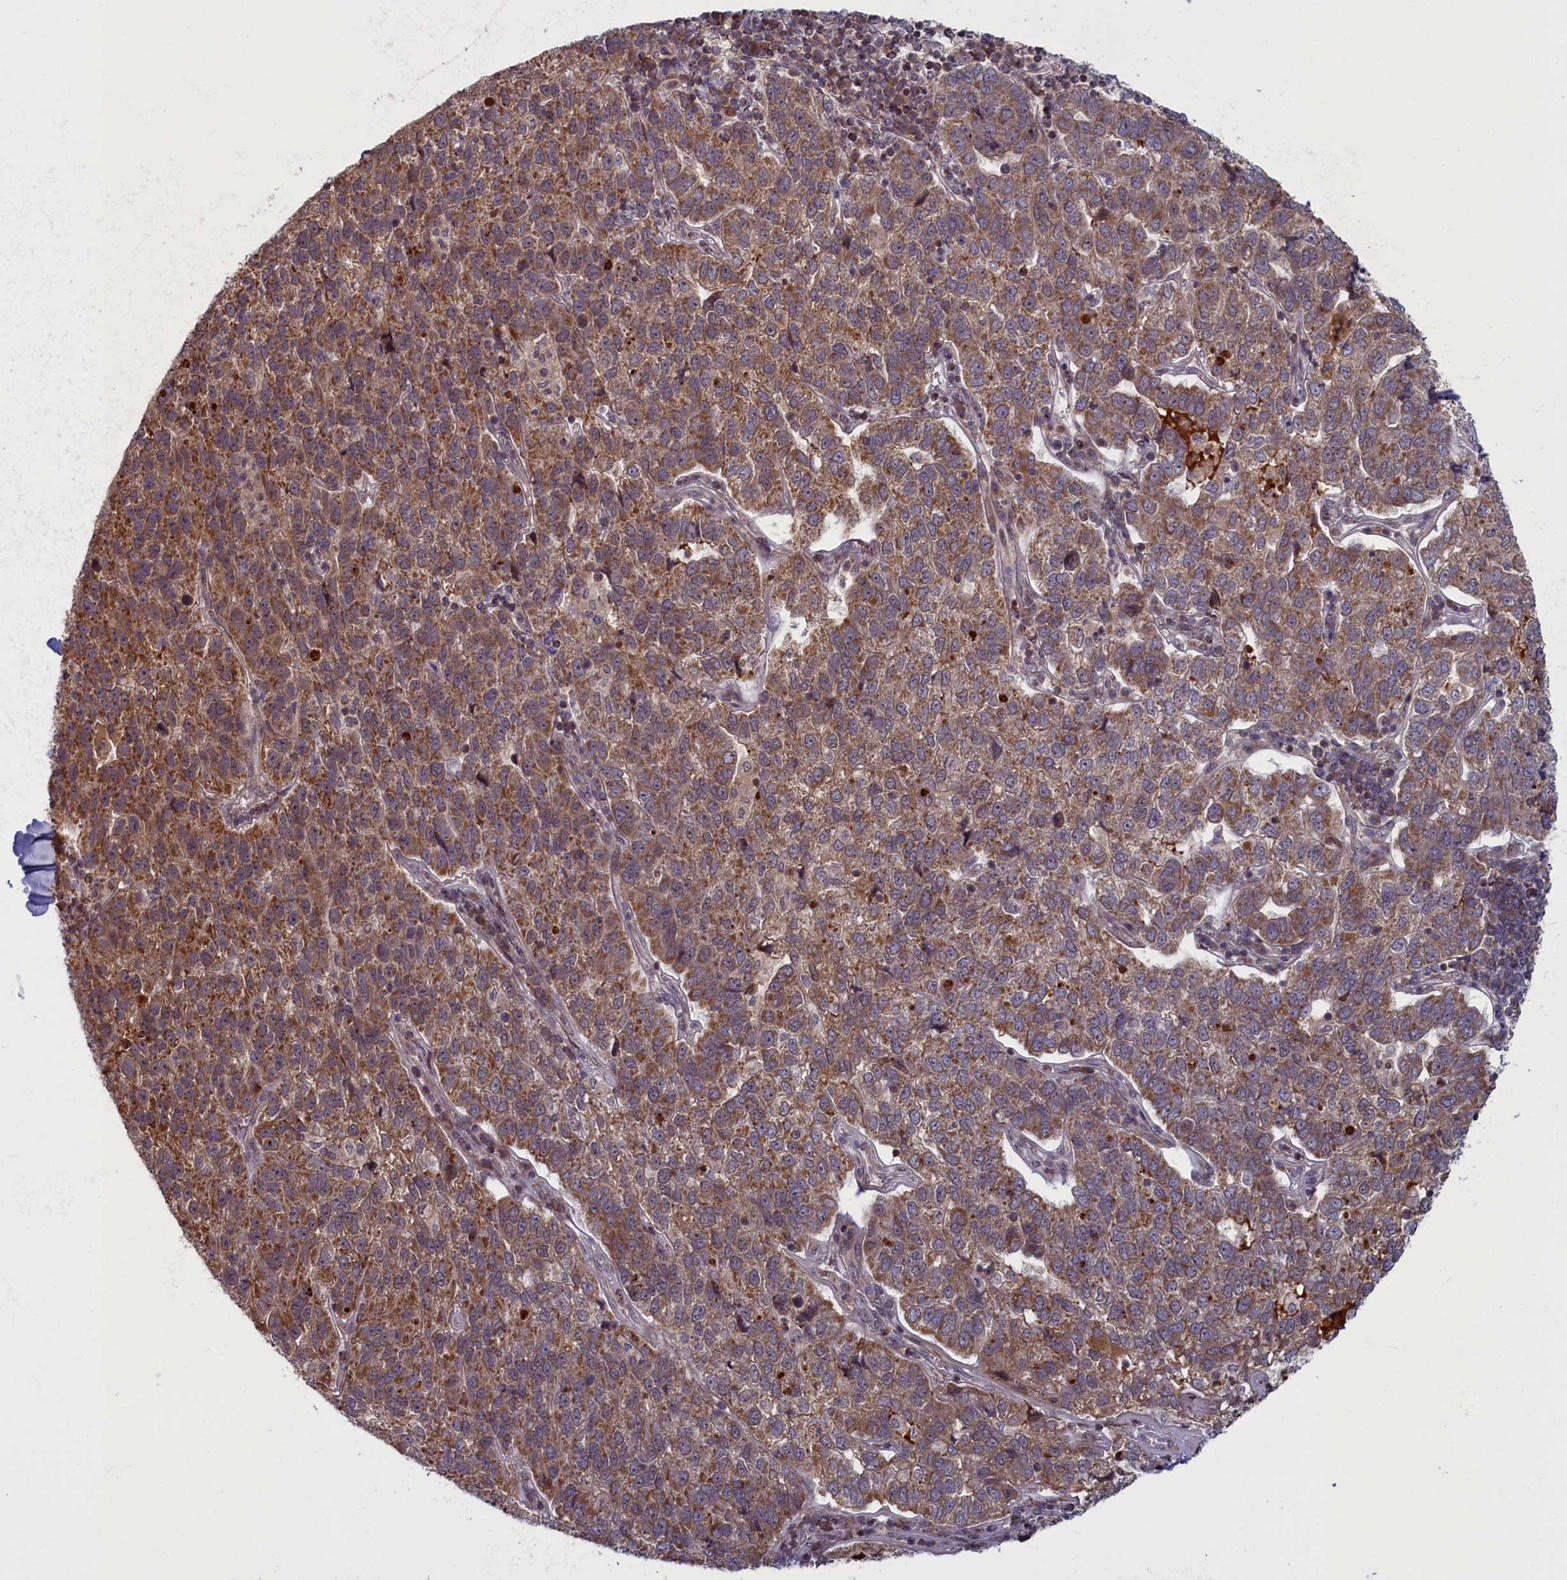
{"staining": {"intensity": "moderate", "quantity": ">75%", "location": "cytoplasmic/membranous,nuclear"}, "tissue": "pancreatic cancer", "cell_type": "Tumor cells", "image_type": "cancer", "snomed": [{"axis": "morphology", "description": "Adenocarcinoma, NOS"}, {"axis": "topography", "description": "Pancreas"}], "caption": "A photomicrograph of human pancreatic cancer (adenocarcinoma) stained for a protein reveals moderate cytoplasmic/membranous and nuclear brown staining in tumor cells.", "gene": "PLA2G10", "patient": {"sex": "female", "age": 61}}